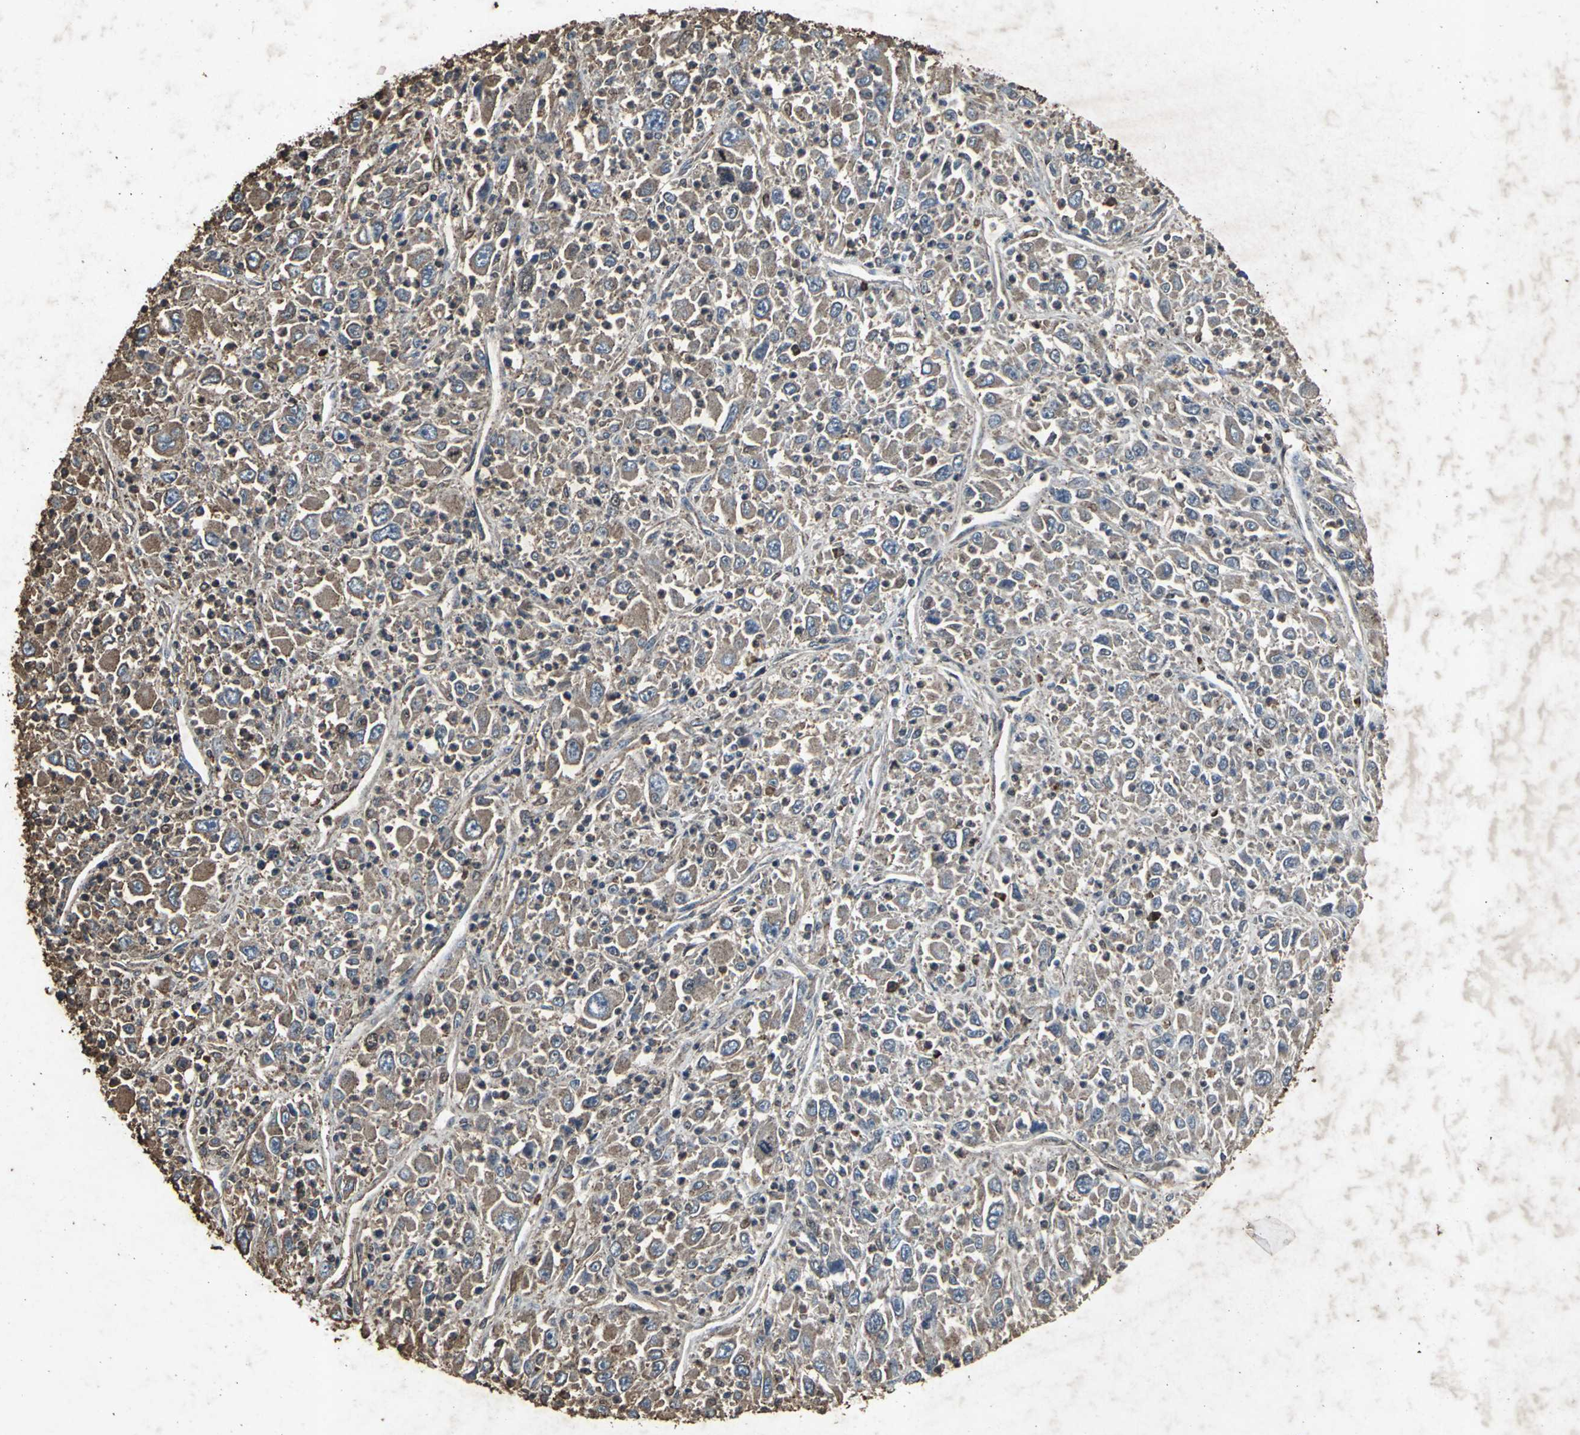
{"staining": {"intensity": "moderate", "quantity": ">75%", "location": "cytoplasmic/membranous"}, "tissue": "melanoma", "cell_type": "Tumor cells", "image_type": "cancer", "snomed": [{"axis": "morphology", "description": "Malignant melanoma, Metastatic site"}, {"axis": "topography", "description": "Skin"}], "caption": "Melanoma stained with a brown dye shows moderate cytoplasmic/membranous positive positivity in about >75% of tumor cells.", "gene": "CCR9", "patient": {"sex": "female", "age": 56}}